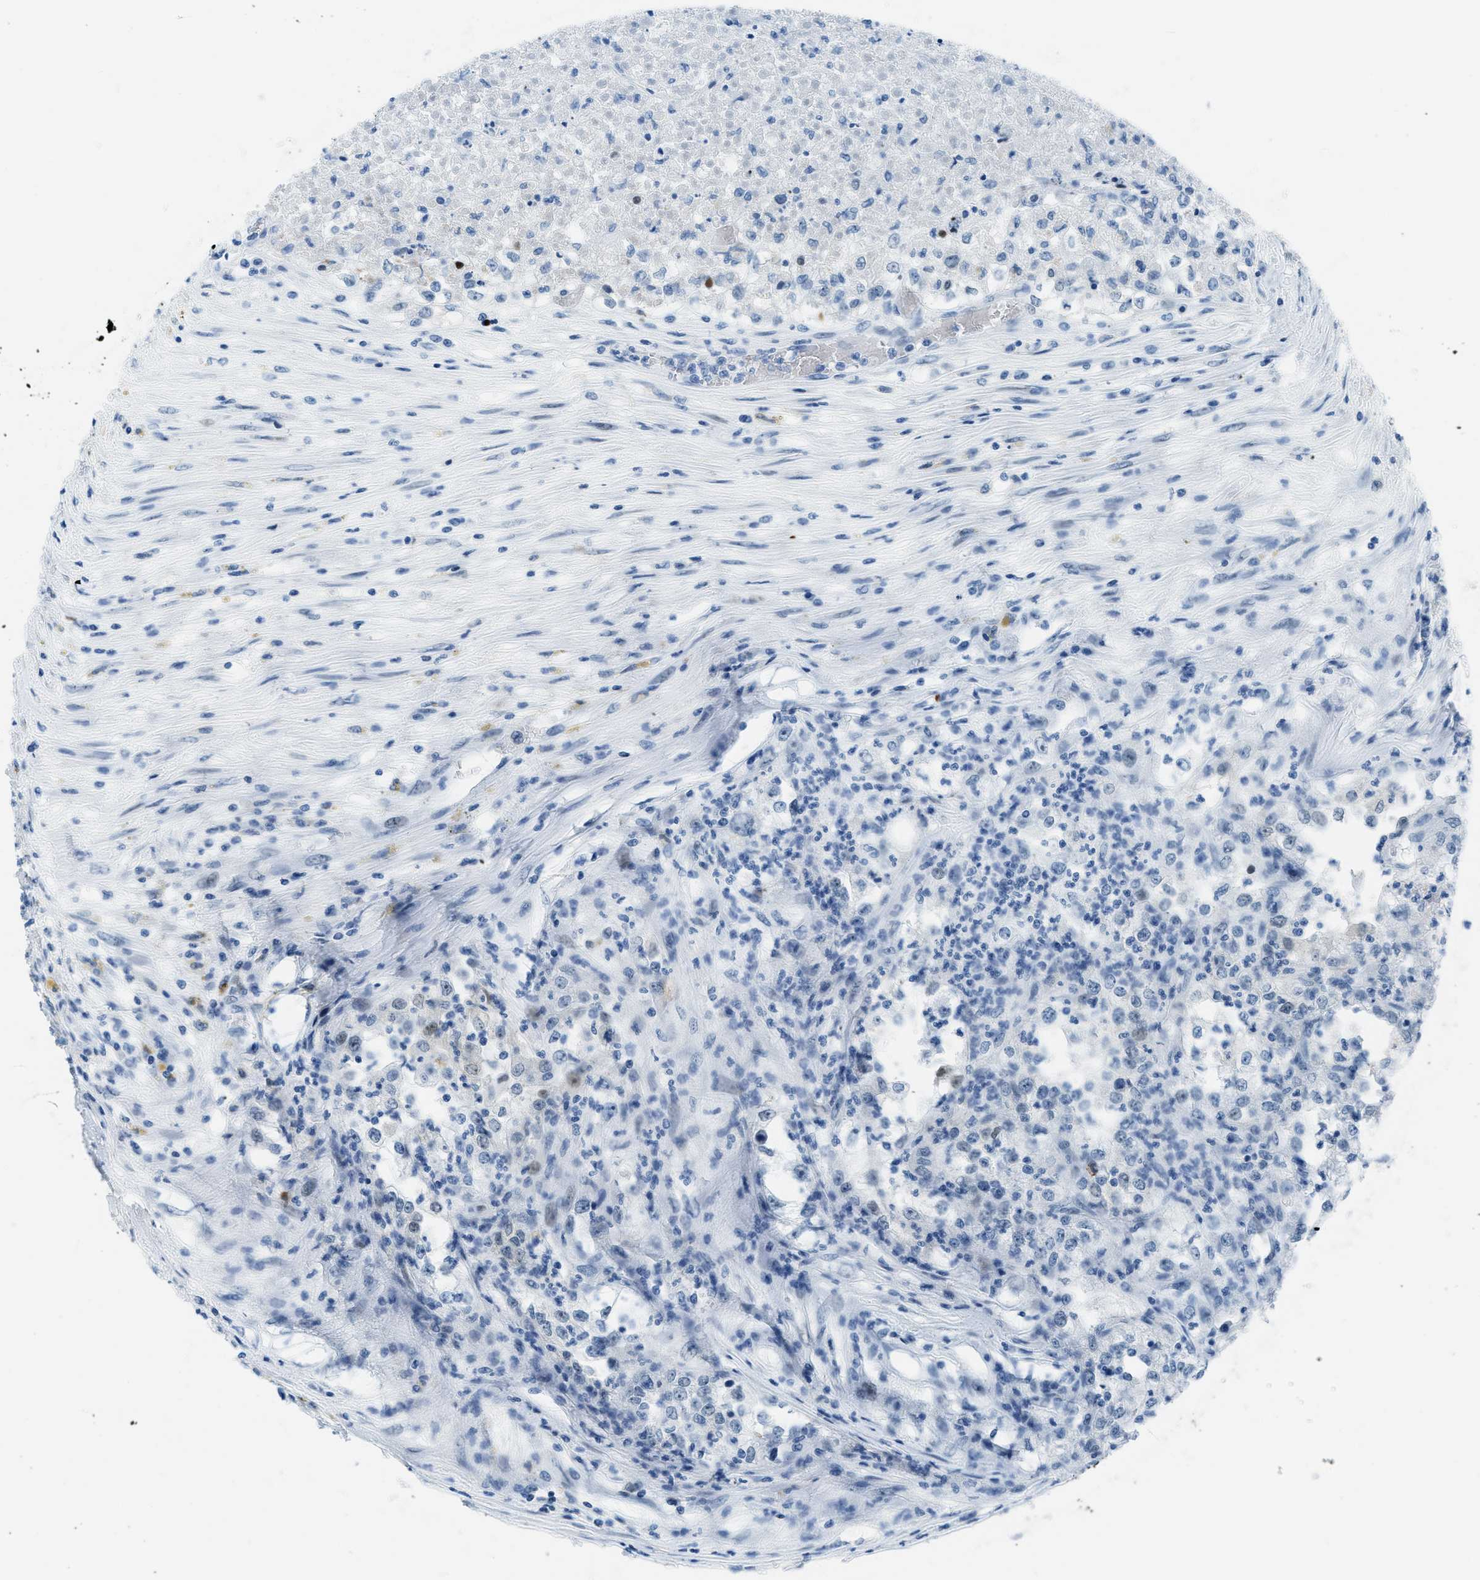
{"staining": {"intensity": "negative", "quantity": "none", "location": "none"}, "tissue": "renal cancer", "cell_type": "Tumor cells", "image_type": "cancer", "snomed": [{"axis": "morphology", "description": "Adenocarcinoma, NOS"}, {"axis": "topography", "description": "Kidney"}], "caption": "Tumor cells show no significant protein expression in renal cancer (adenocarcinoma).", "gene": "PLA2G2A", "patient": {"sex": "female", "age": 54}}